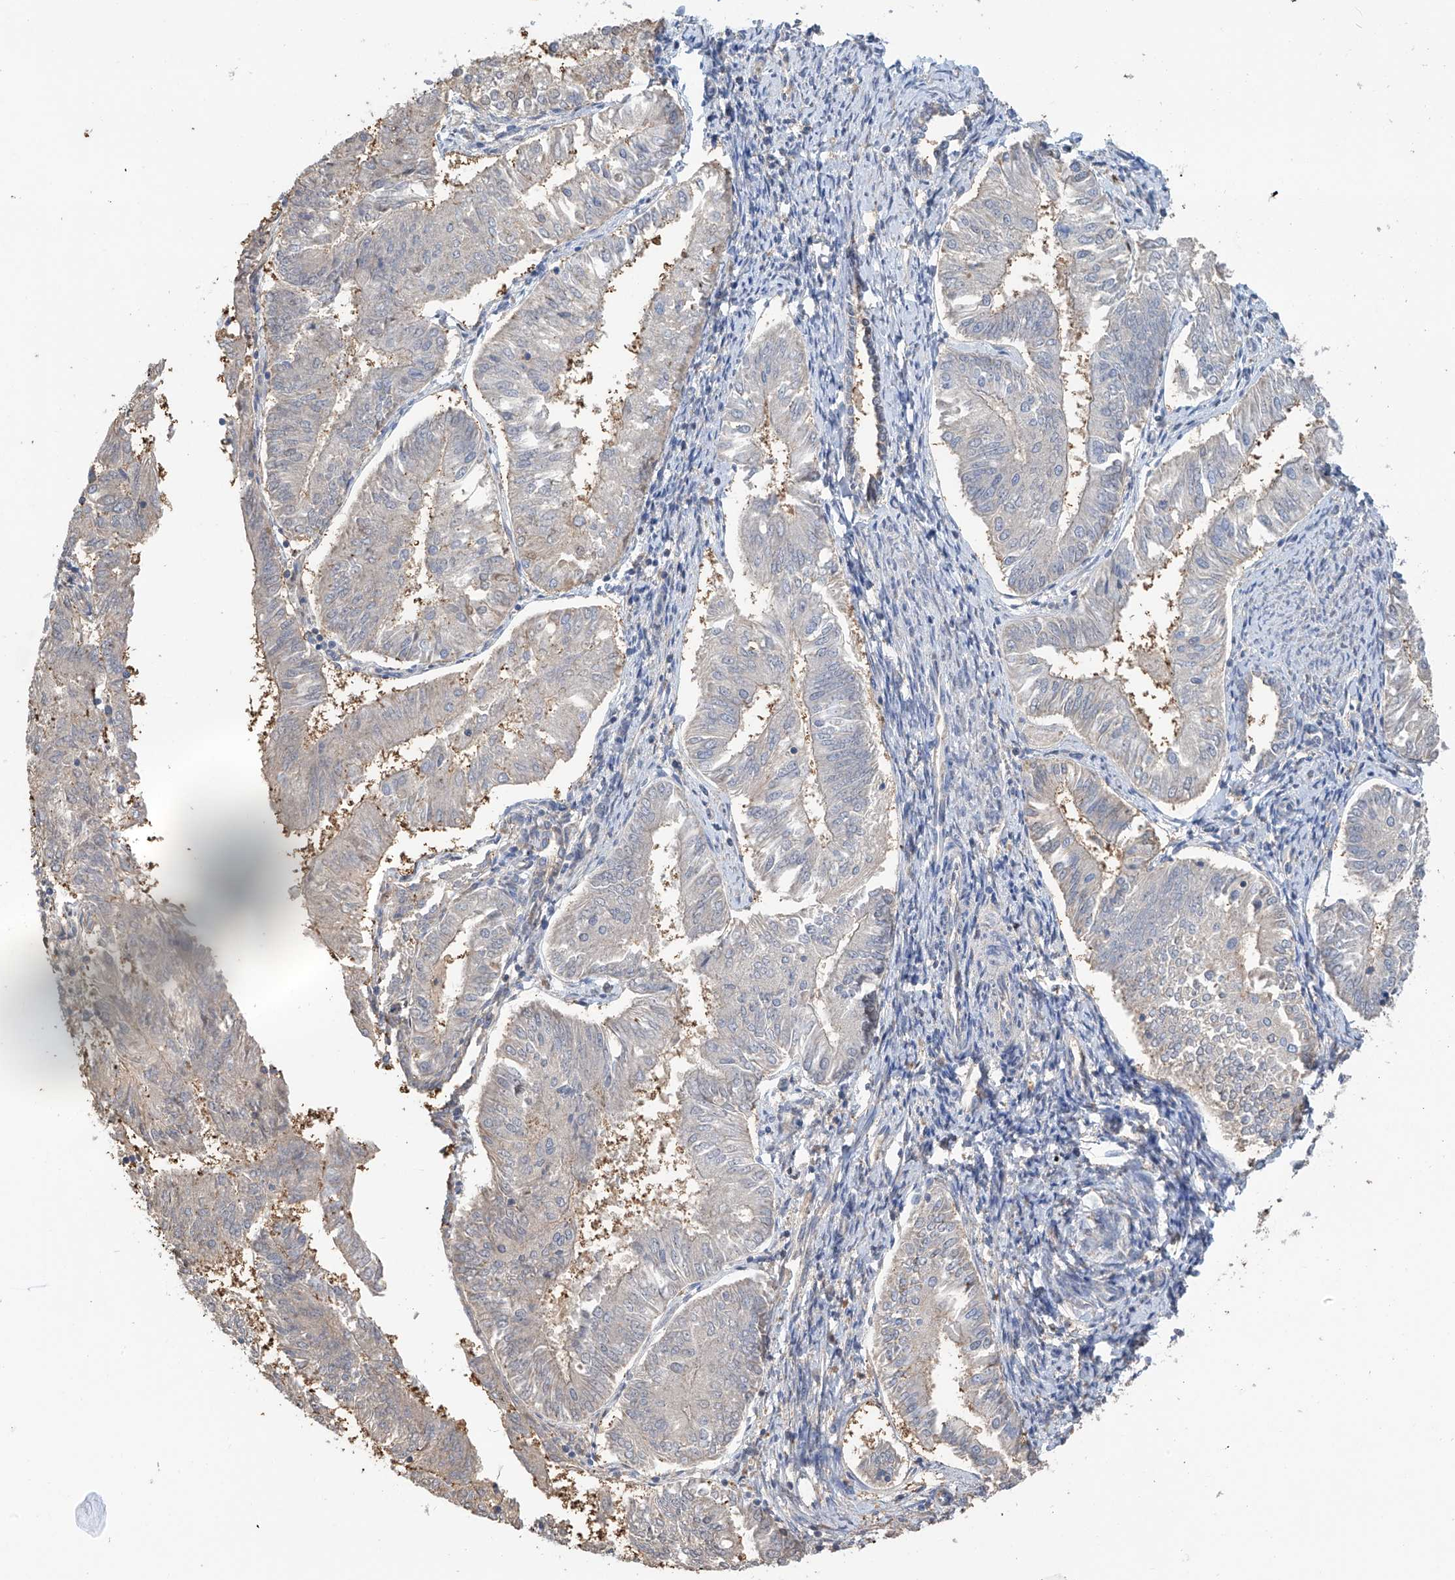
{"staining": {"intensity": "negative", "quantity": "none", "location": "none"}, "tissue": "endometrial cancer", "cell_type": "Tumor cells", "image_type": "cancer", "snomed": [{"axis": "morphology", "description": "Adenocarcinoma, NOS"}, {"axis": "topography", "description": "Endometrium"}], "caption": "This is an IHC image of endometrial cancer (adenocarcinoma). There is no positivity in tumor cells.", "gene": "PMM1", "patient": {"sex": "female", "age": 58}}